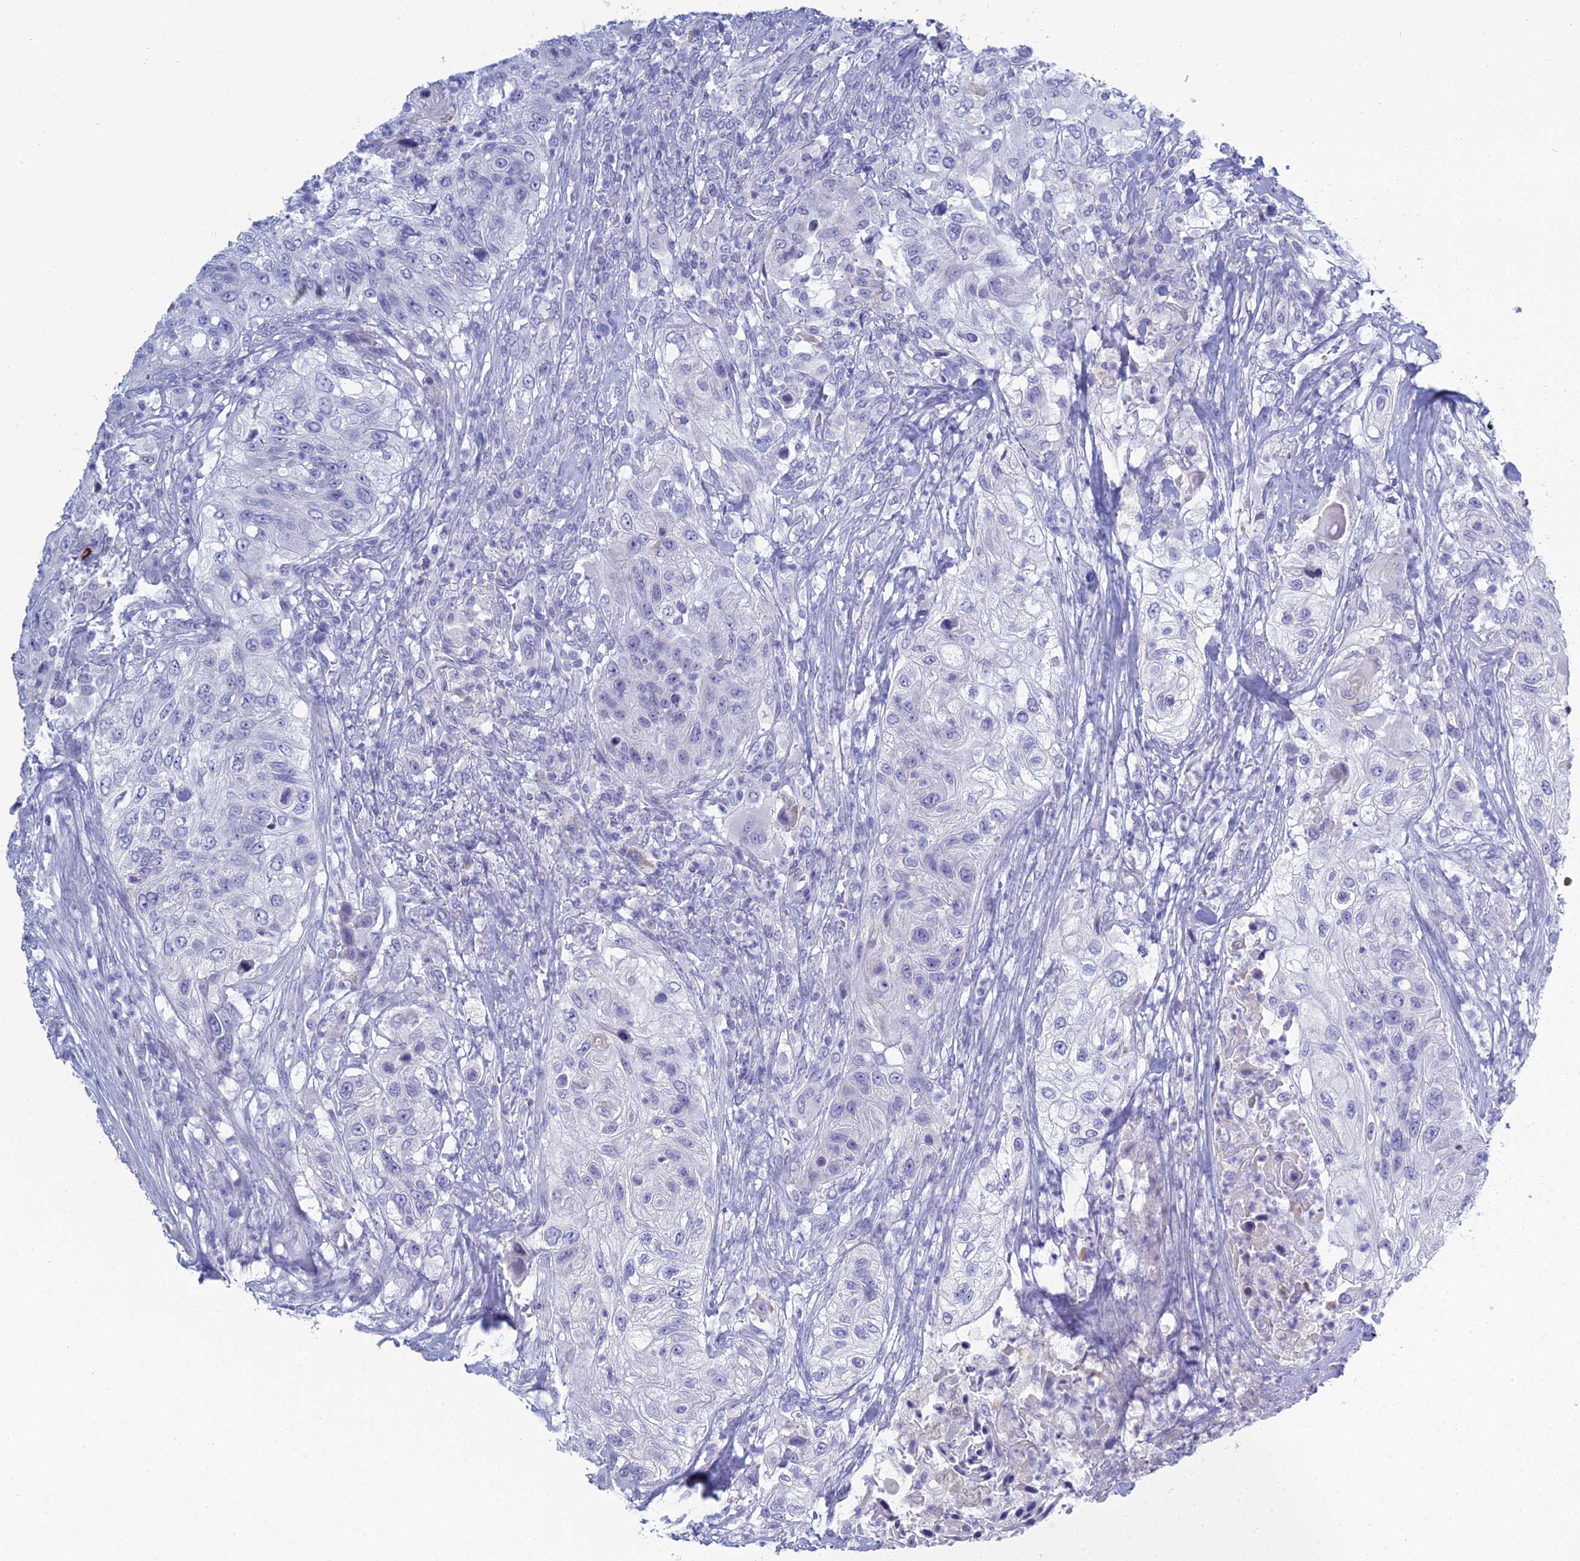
{"staining": {"intensity": "negative", "quantity": "none", "location": "none"}, "tissue": "urothelial cancer", "cell_type": "Tumor cells", "image_type": "cancer", "snomed": [{"axis": "morphology", "description": "Urothelial carcinoma, High grade"}, {"axis": "topography", "description": "Urinary bladder"}], "caption": "Immunohistochemistry histopathology image of neoplastic tissue: human urothelial cancer stained with DAB shows no significant protein staining in tumor cells.", "gene": "MUC13", "patient": {"sex": "female", "age": 60}}